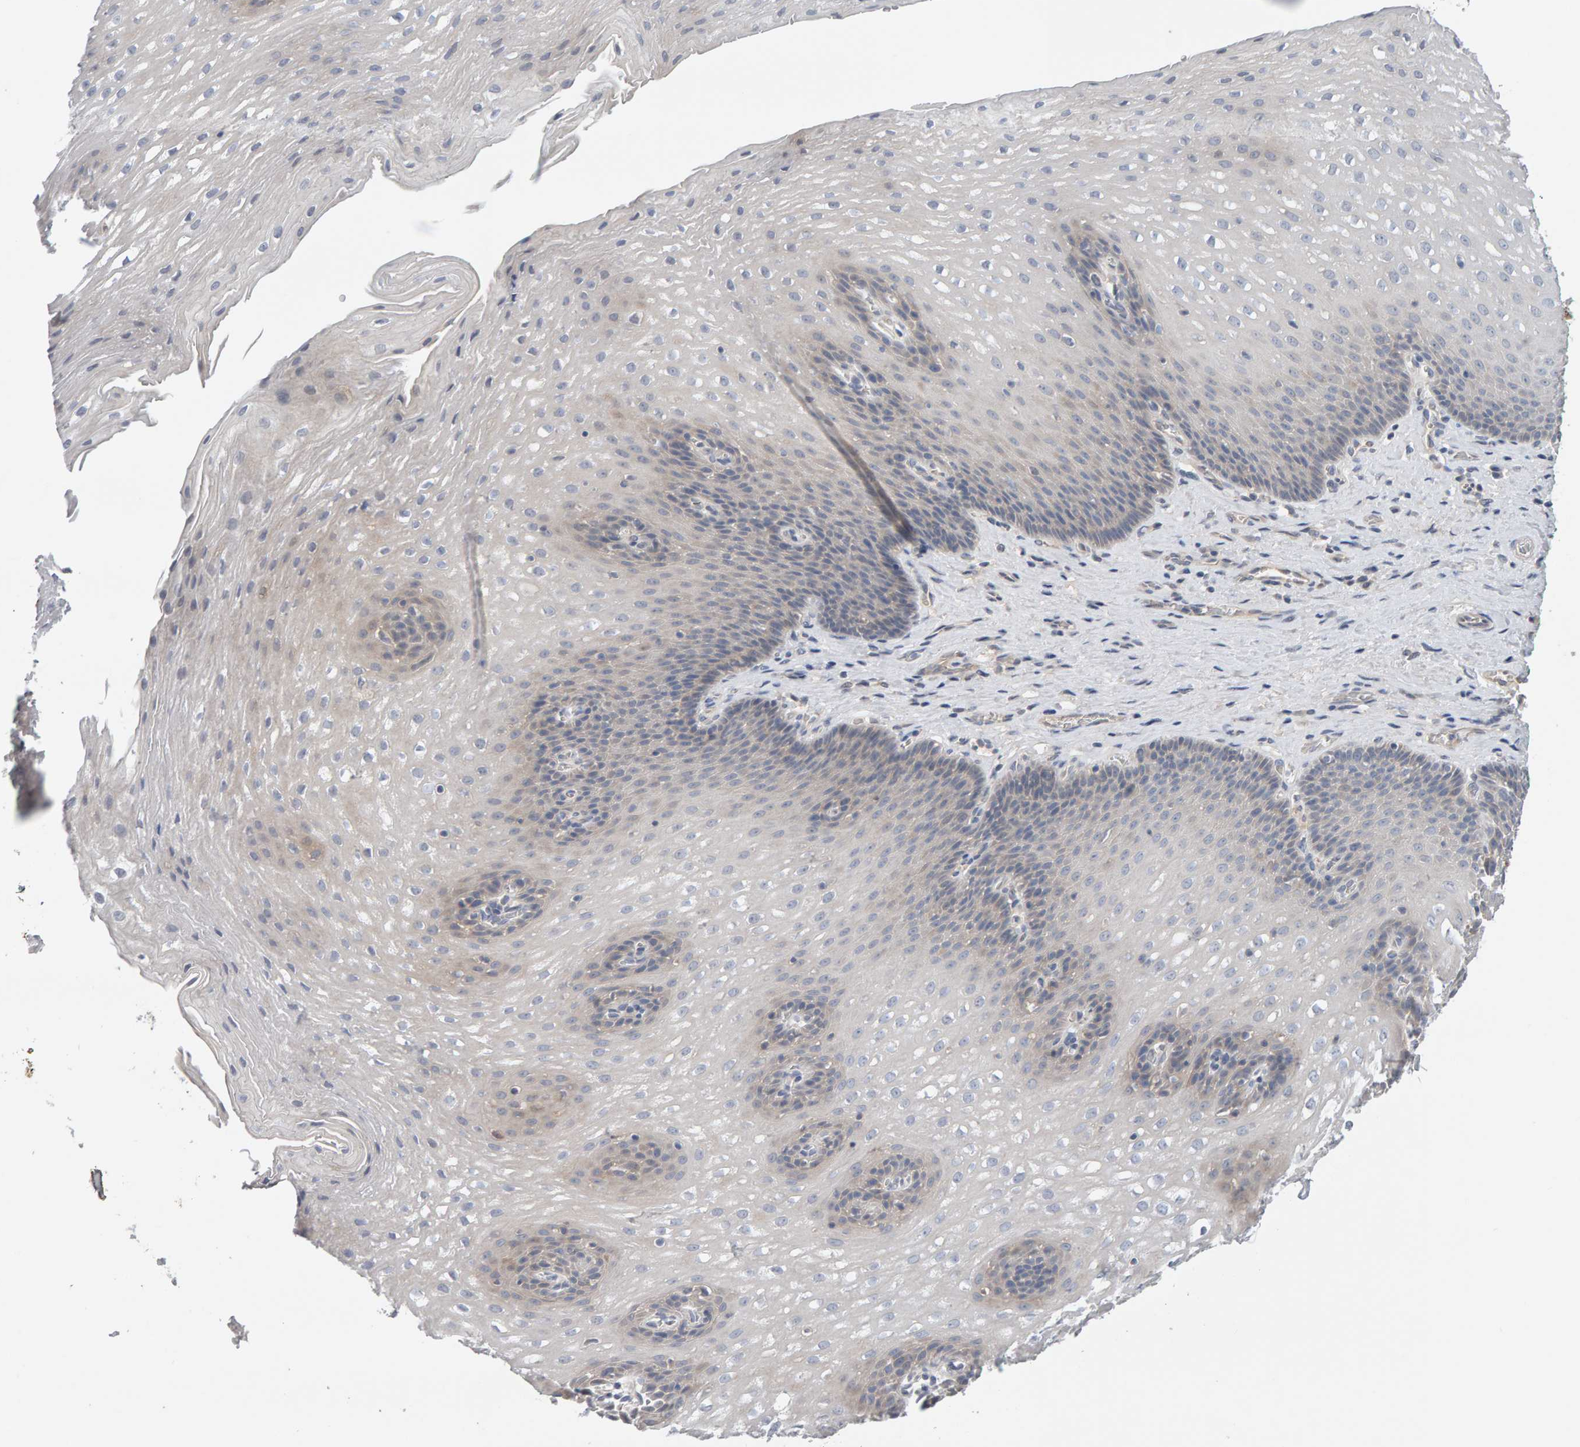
{"staining": {"intensity": "weak", "quantity": "<25%", "location": "cytoplasmic/membranous"}, "tissue": "esophagus", "cell_type": "Squamous epithelial cells", "image_type": "normal", "snomed": [{"axis": "morphology", "description": "Normal tissue, NOS"}, {"axis": "topography", "description": "Esophagus"}], "caption": "Immunohistochemistry (IHC) image of benign human esophagus stained for a protein (brown), which displays no positivity in squamous epithelial cells. The staining is performed using DAB brown chromogen with nuclei counter-stained in using hematoxylin.", "gene": "GFUS", "patient": {"sex": "male", "age": 48}}